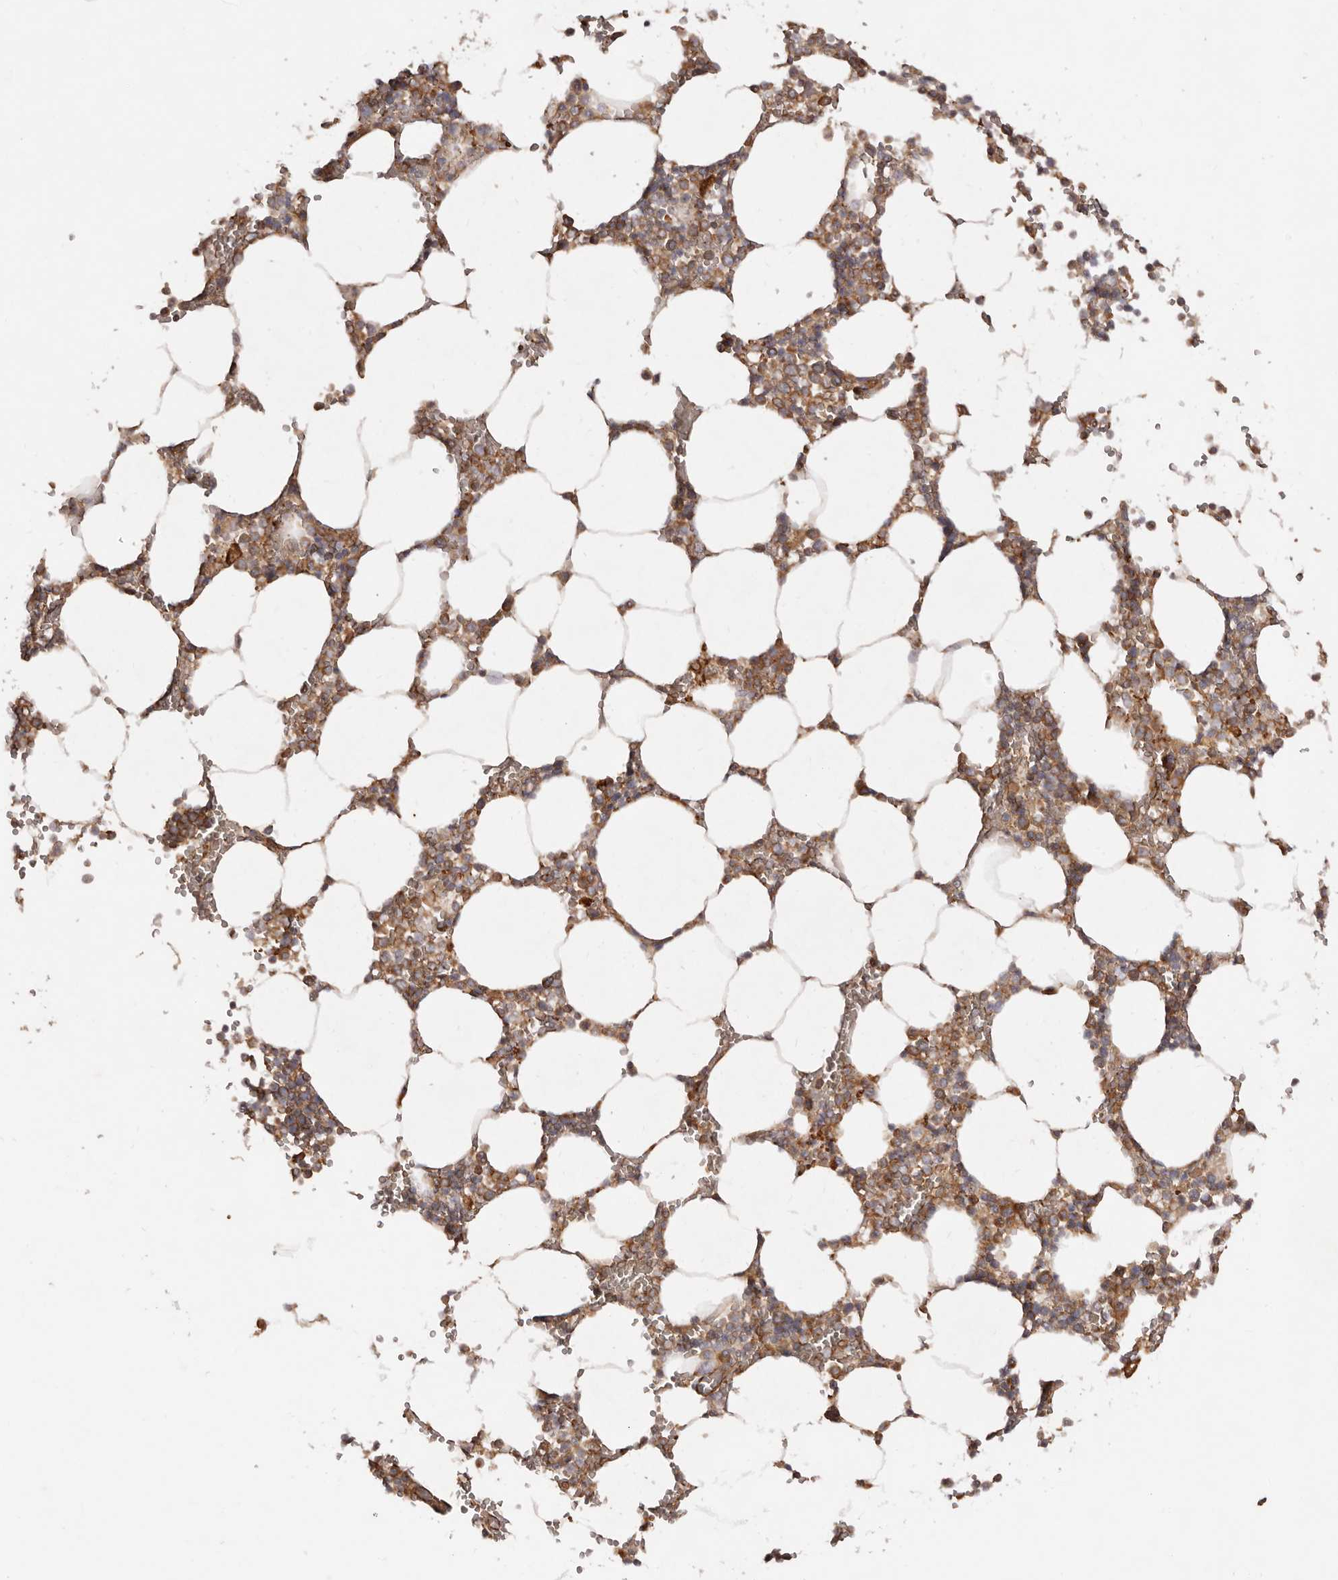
{"staining": {"intensity": "strong", "quantity": "25%-75%", "location": "cytoplasmic/membranous"}, "tissue": "bone marrow", "cell_type": "Hematopoietic cells", "image_type": "normal", "snomed": [{"axis": "morphology", "description": "Normal tissue, NOS"}, {"axis": "topography", "description": "Bone marrow"}], "caption": "Protein analysis of normal bone marrow displays strong cytoplasmic/membranous positivity in about 25%-75% of hematopoietic cells.", "gene": "RPS6", "patient": {"sex": "male", "age": 70}}